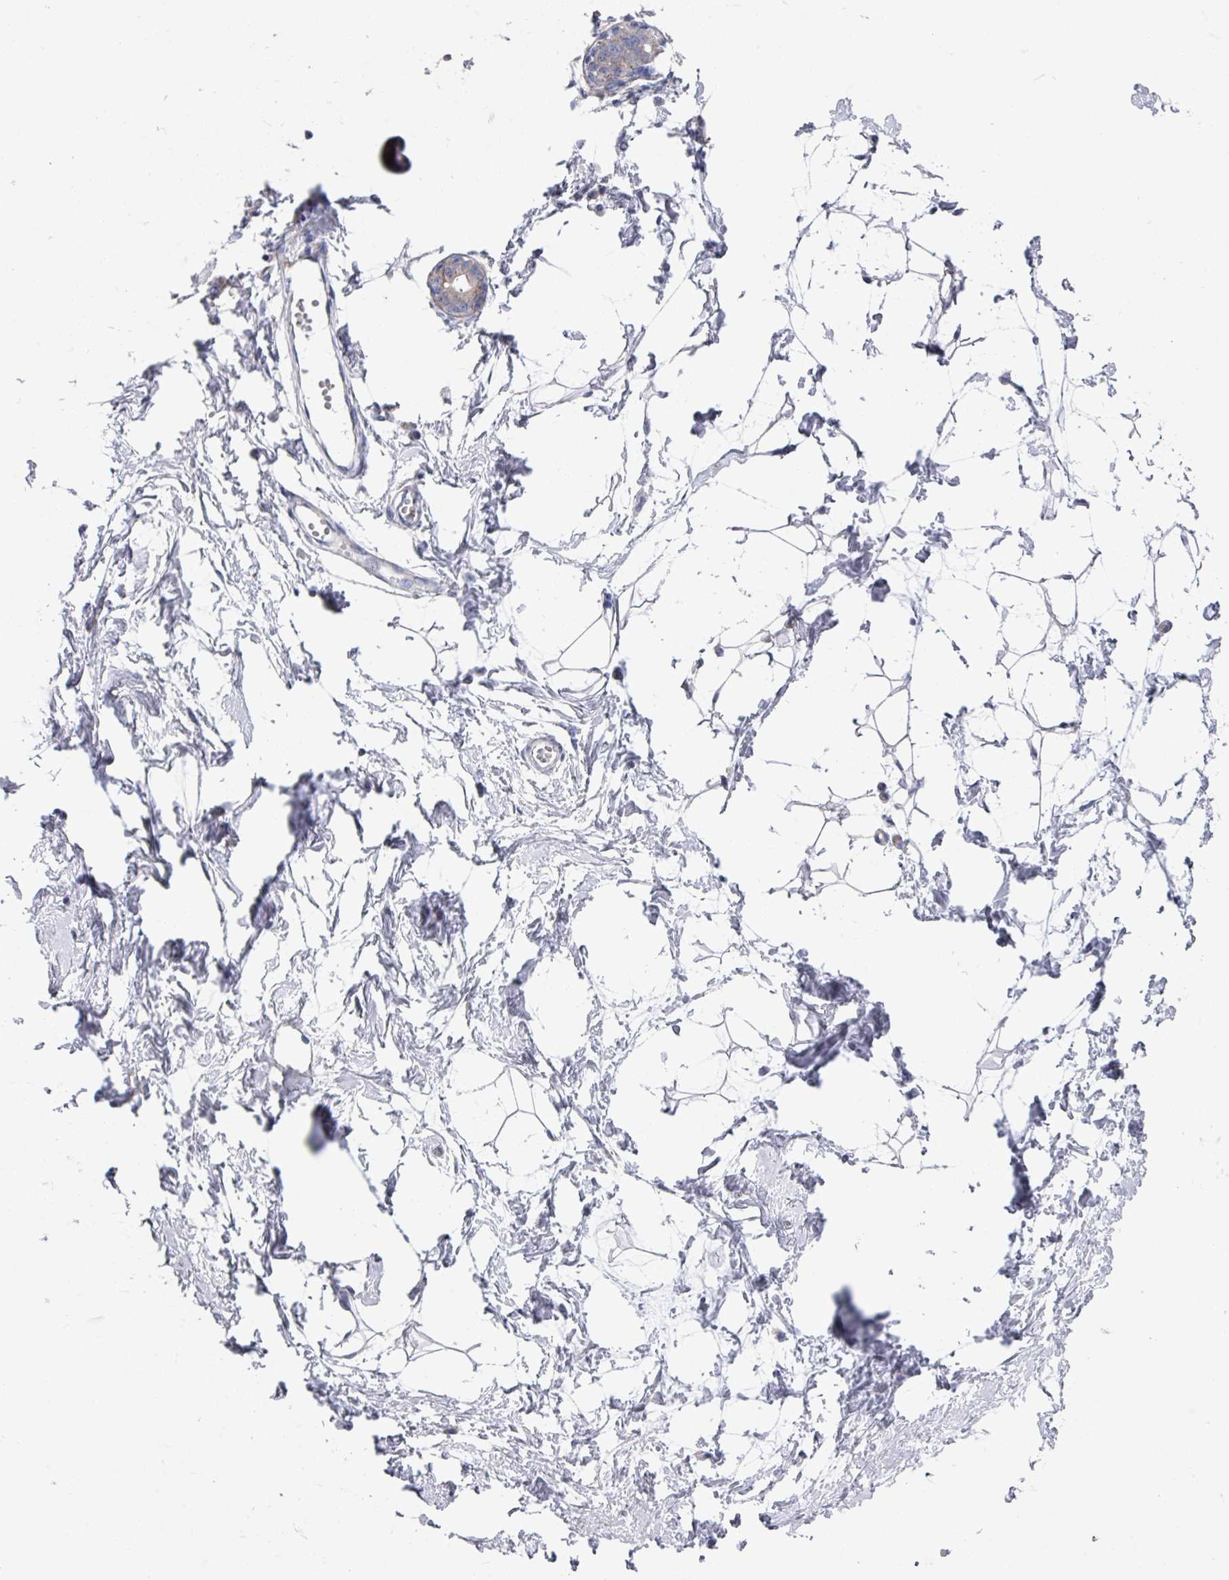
{"staining": {"intensity": "negative", "quantity": "none", "location": "none"}, "tissue": "breast", "cell_type": "Adipocytes", "image_type": "normal", "snomed": [{"axis": "morphology", "description": "Normal tissue, NOS"}, {"axis": "topography", "description": "Breast"}], "caption": "High power microscopy photomicrograph of an immunohistochemistry (IHC) micrograph of benign breast, revealing no significant positivity in adipocytes.", "gene": "EFL1", "patient": {"sex": "female", "age": 45}}